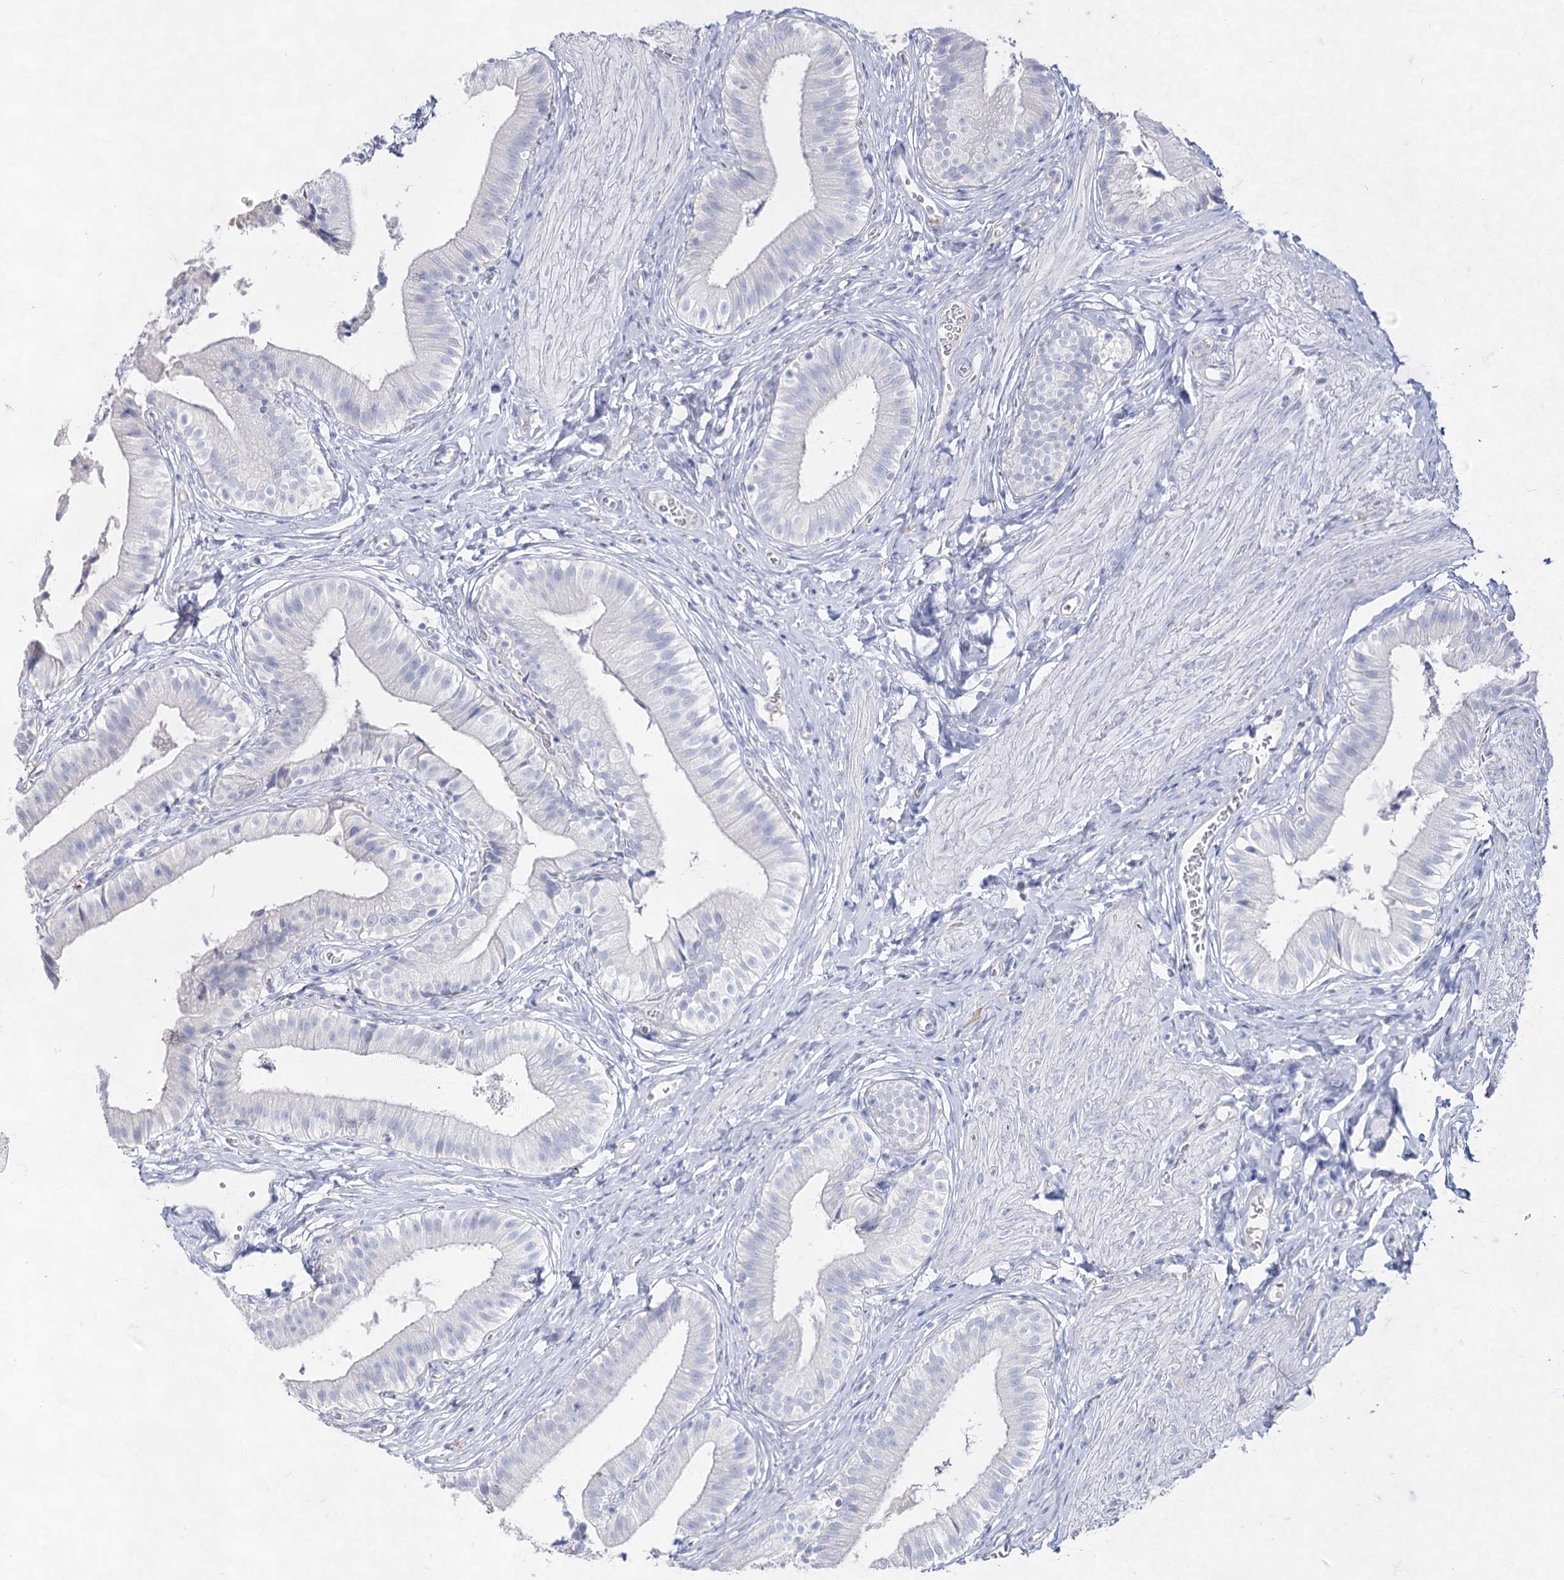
{"staining": {"intensity": "negative", "quantity": "none", "location": "none"}, "tissue": "gallbladder", "cell_type": "Glandular cells", "image_type": "normal", "snomed": [{"axis": "morphology", "description": "Normal tissue, NOS"}, {"axis": "topography", "description": "Gallbladder"}], "caption": "This is a histopathology image of IHC staining of unremarkable gallbladder, which shows no positivity in glandular cells. (DAB (3,3'-diaminobenzidine) IHC with hematoxylin counter stain).", "gene": "ACRV1", "patient": {"sex": "female", "age": 47}}